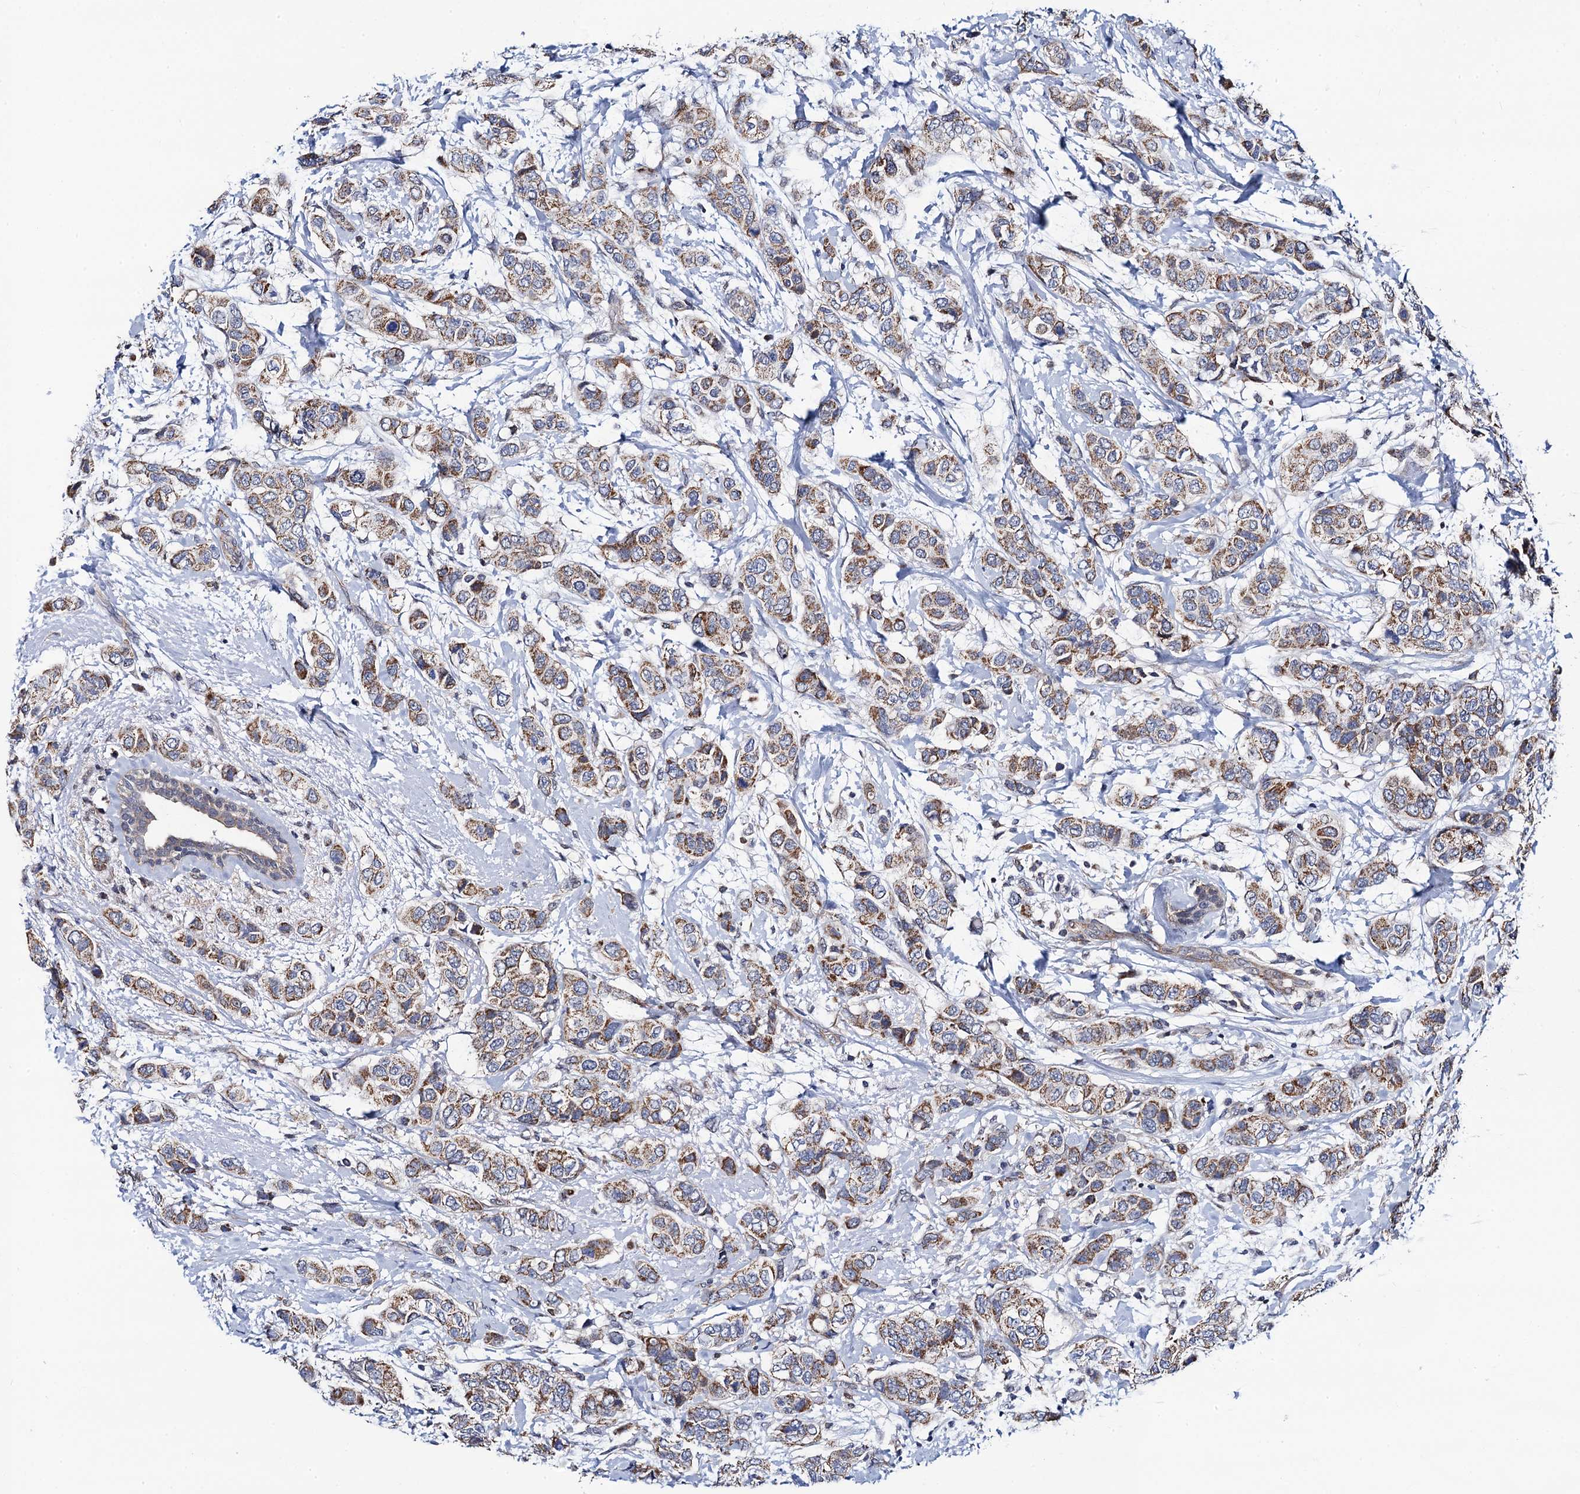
{"staining": {"intensity": "moderate", "quantity": ">75%", "location": "cytoplasmic/membranous"}, "tissue": "breast cancer", "cell_type": "Tumor cells", "image_type": "cancer", "snomed": [{"axis": "morphology", "description": "Lobular carcinoma"}, {"axis": "topography", "description": "Breast"}], "caption": "Tumor cells show medium levels of moderate cytoplasmic/membranous expression in about >75% of cells in lobular carcinoma (breast).", "gene": "PTCD3", "patient": {"sex": "female", "age": 51}}